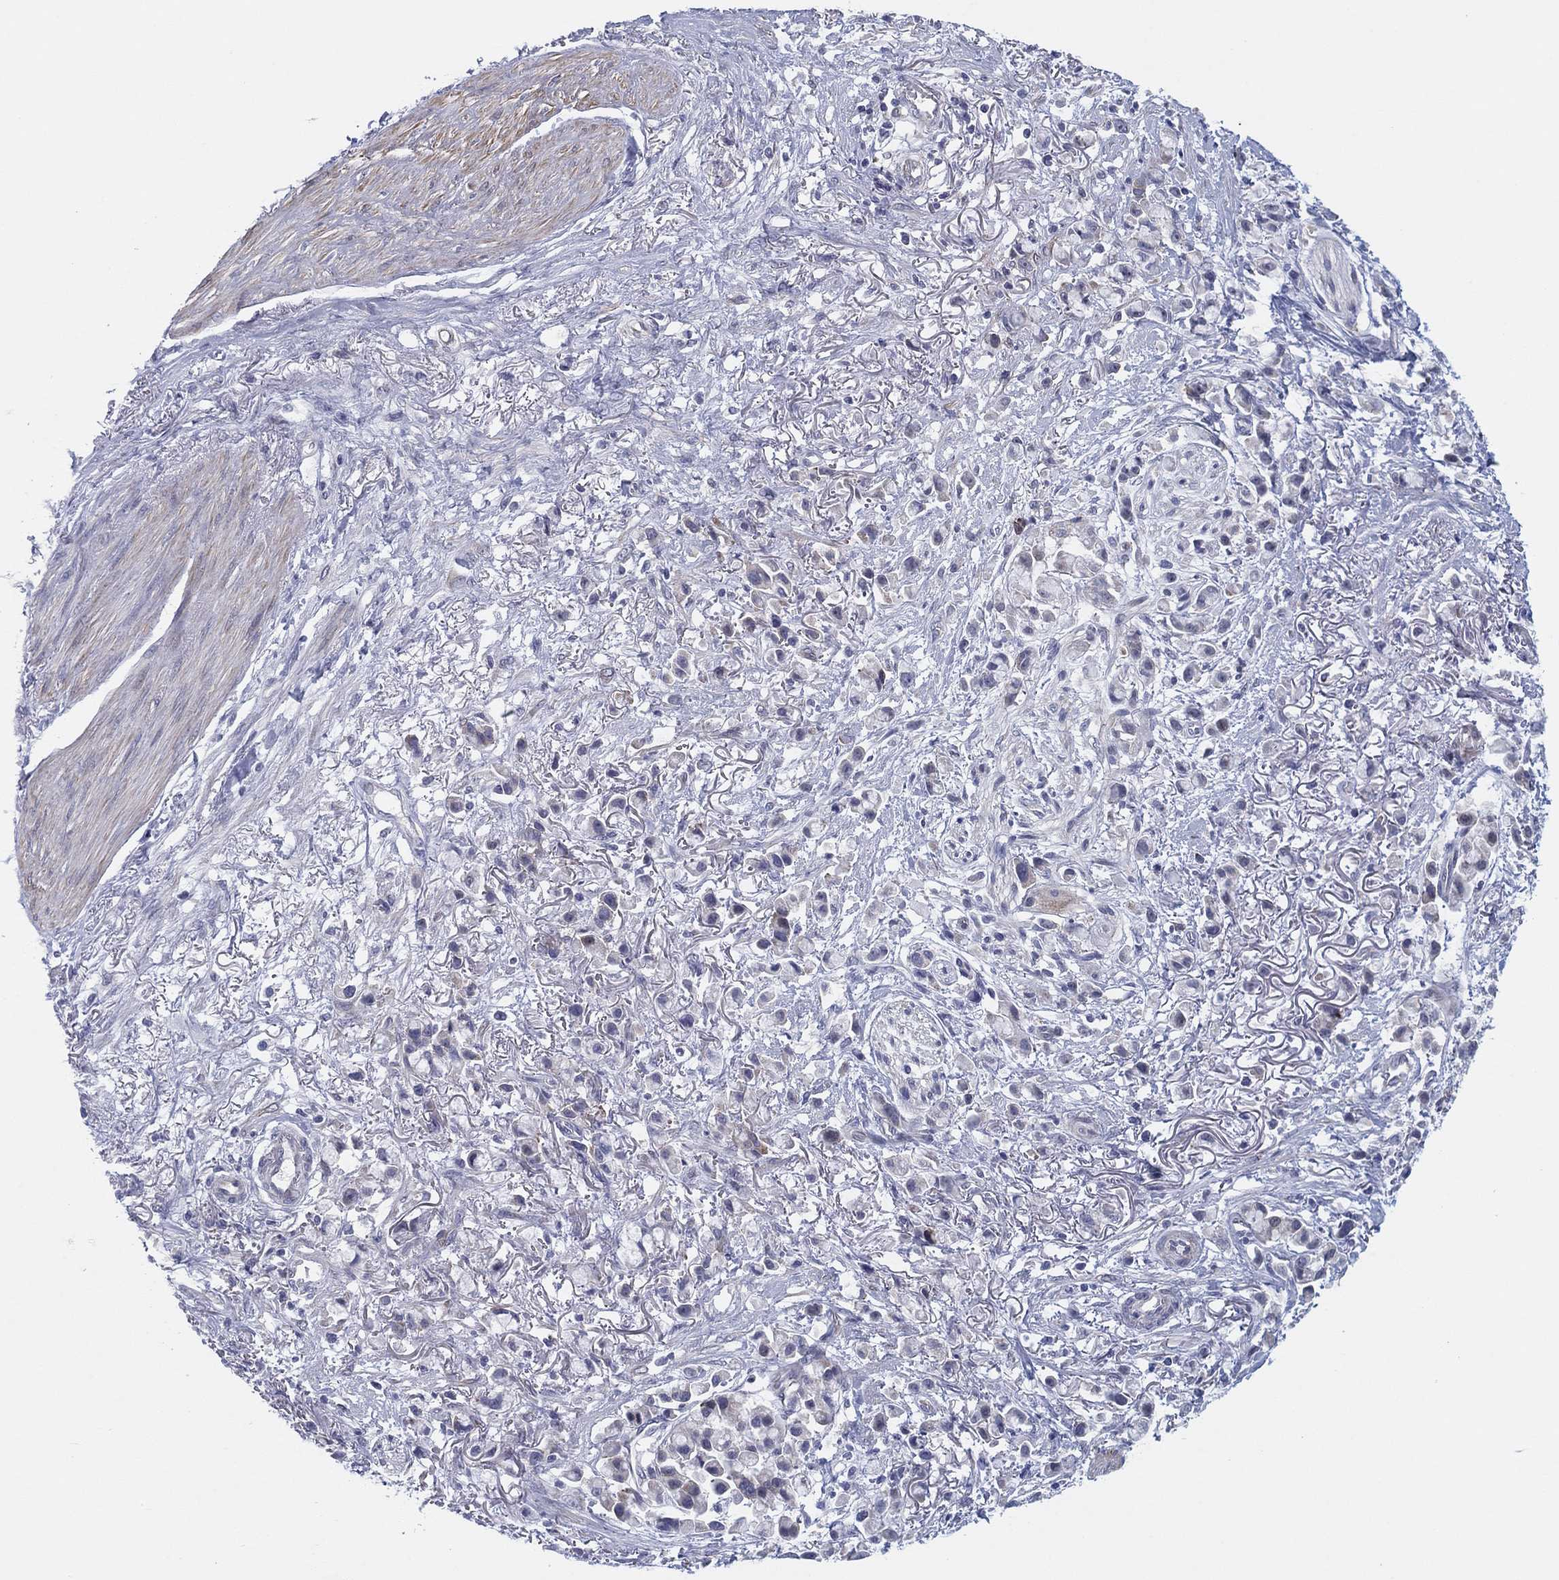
{"staining": {"intensity": "negative", "quantity": "none", "location": "none"}, "tissue": "stomach cancer", "cell_type": "Tumor cells", "image_type": "cancer", "snomed": [{"axis": "morphology", "description": "Adenocarcinoma, NOS"}, {"axis": "topography", "description": "Stomach"}], "caption": "Immunohistochemistry (IHC) photomicrograph of neoplastic tissue: stomach cancer stained with DAB (3,3'-diaminobenzidine) displays no significant protein positivity in tumor cells.", "gene": "HEATR4", "patient": {"sex": "female", "age": 81}}